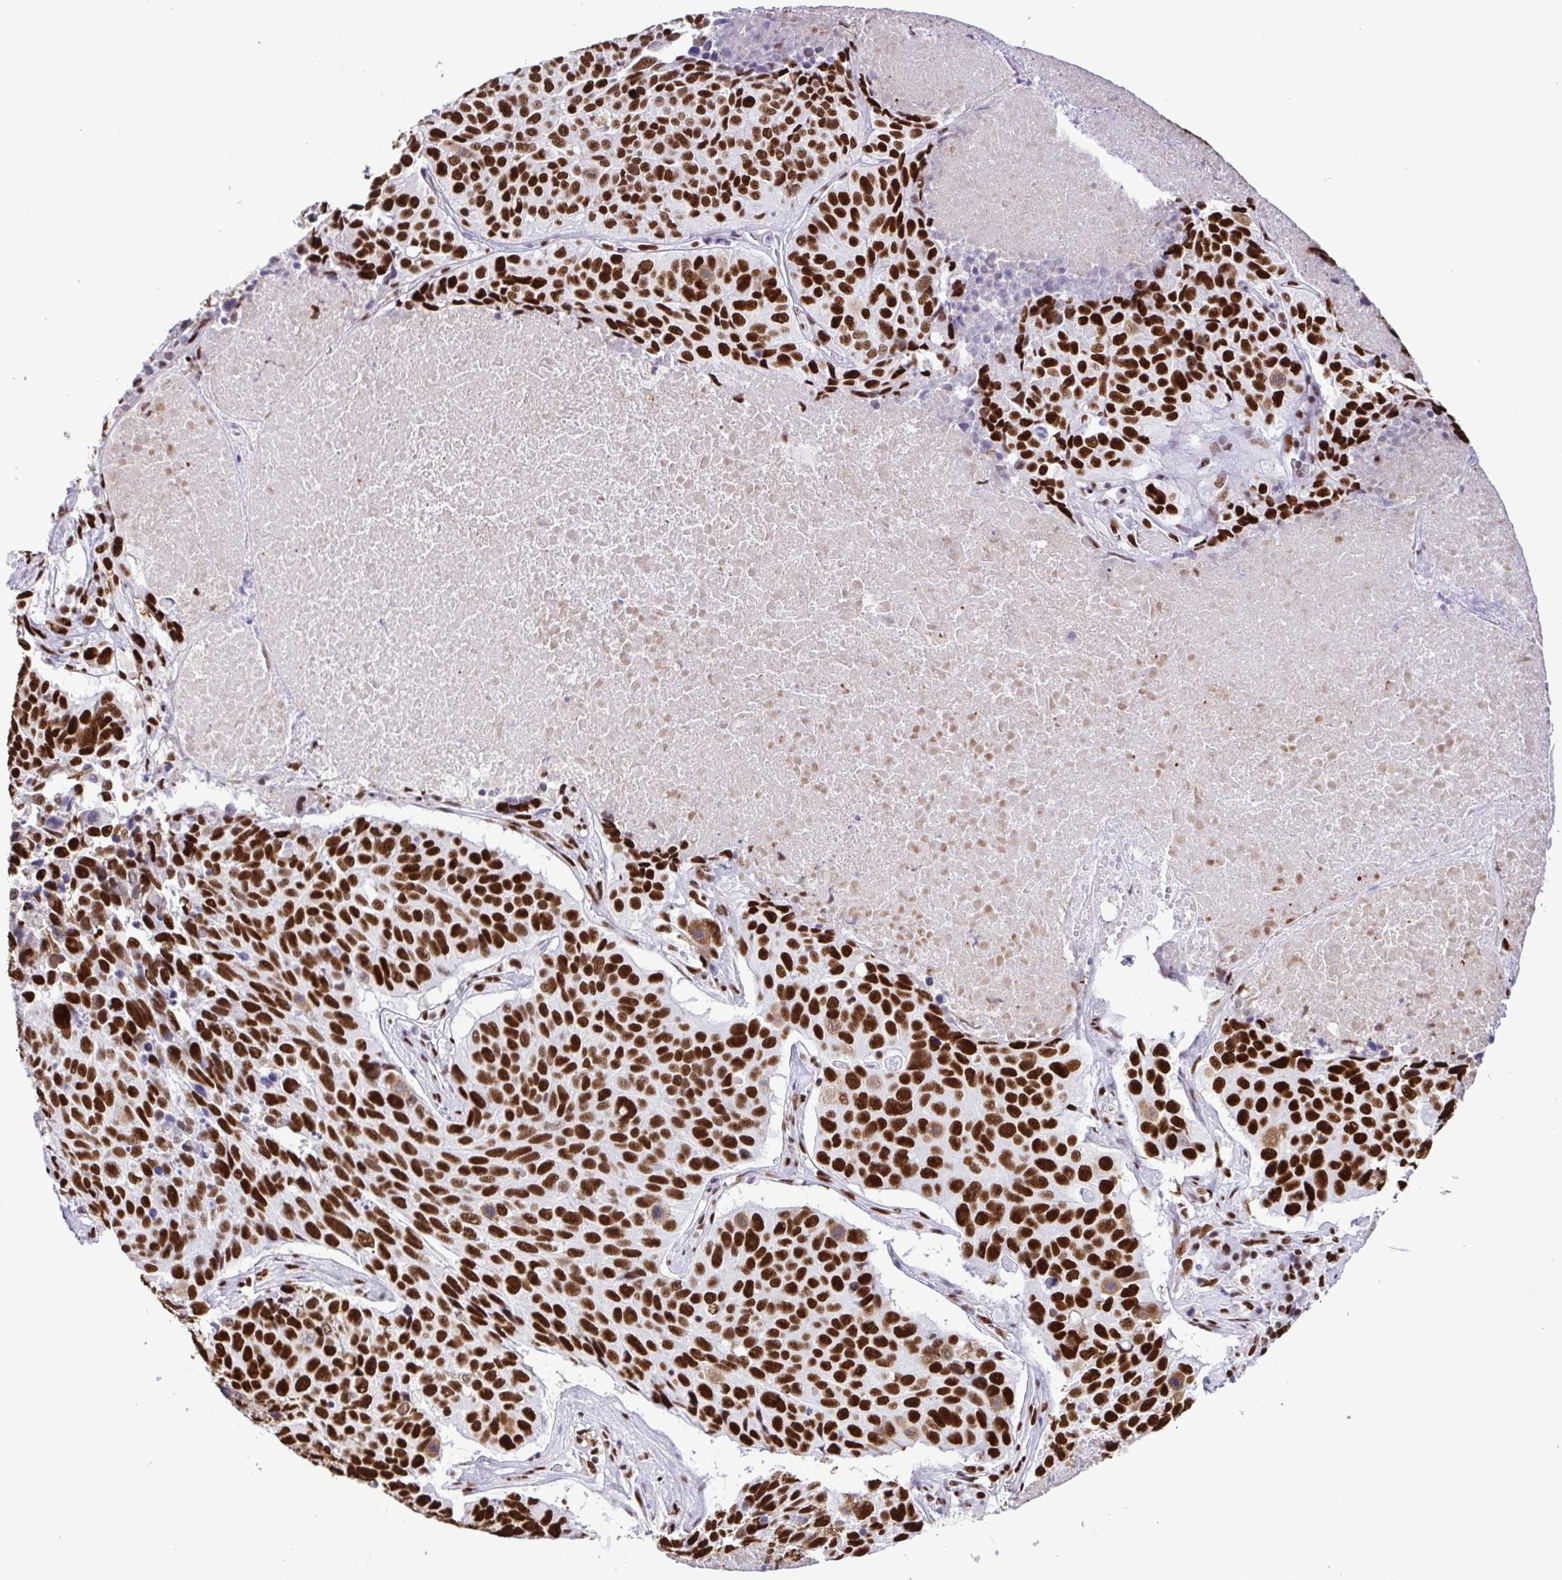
{"staining": {"intensity": "strong", "quantity": ">75%", "location": "nuclear"}, "tissue": "lung cancer", "cell_type": "Tumor cells", "image_type": "cancer", "snomed": [{"axis": "morphology", "description": "Normal tissue, NOS"}, {"axis": "morphology", "description": "Squamous cell carcinoma, NOS"}, {"axis": "topography", "description": "Bronchus"}, {"axis": "topography", "description": "Lung"}], "caption": "High-magnification brightfield microscopy of lung cancer stained with DAB (3,3'-diaminobenzidine) (brown) and counterstained with hematoxylin (blue). tumor cells exhibit strong nuclear staining is identified in approximately>75% of cells.", "gene": "TRIM28", "patient": {"sex": "male", "age": 64}}